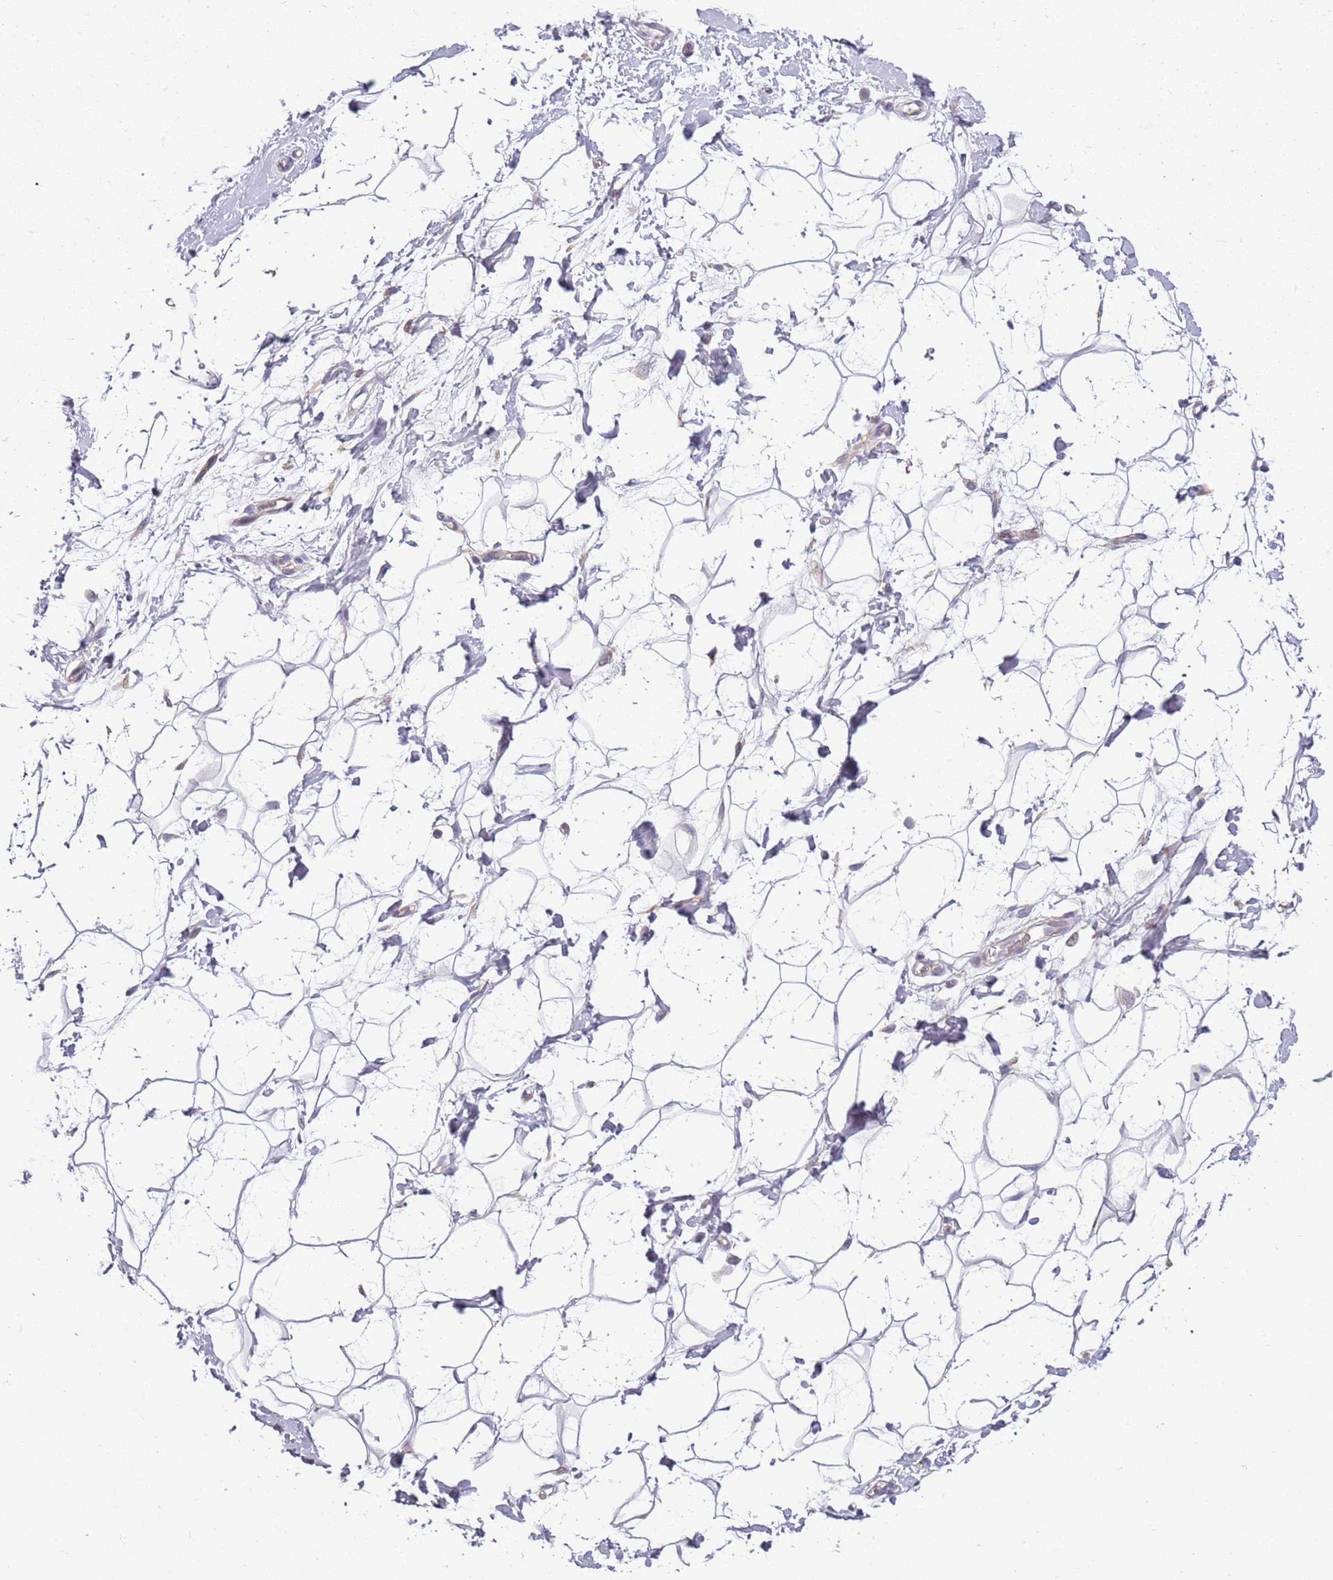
{"staining": {"intensity": "negative", "quantity": "none", "location": "none"}, "tissue": "adipose tissue", "cell_type": "Adipocytes", "image_type": "normal", "snomed": [{"axis": "morphology", "description": "Normal tissue, NOS"}, {"axis": "topography", "description": "Breast"}], "caption": "Immunohistochemistry (IHC) histopathology image of normal adipose tissue stained for a protein (brown), which reveals no staining in adipocytes. (DAB (3,3'-diaminobenzidine) IHC with hematoxylin counter stain).", "gene": "RPS28", "patient": {"sex": "female", "age": 26}}